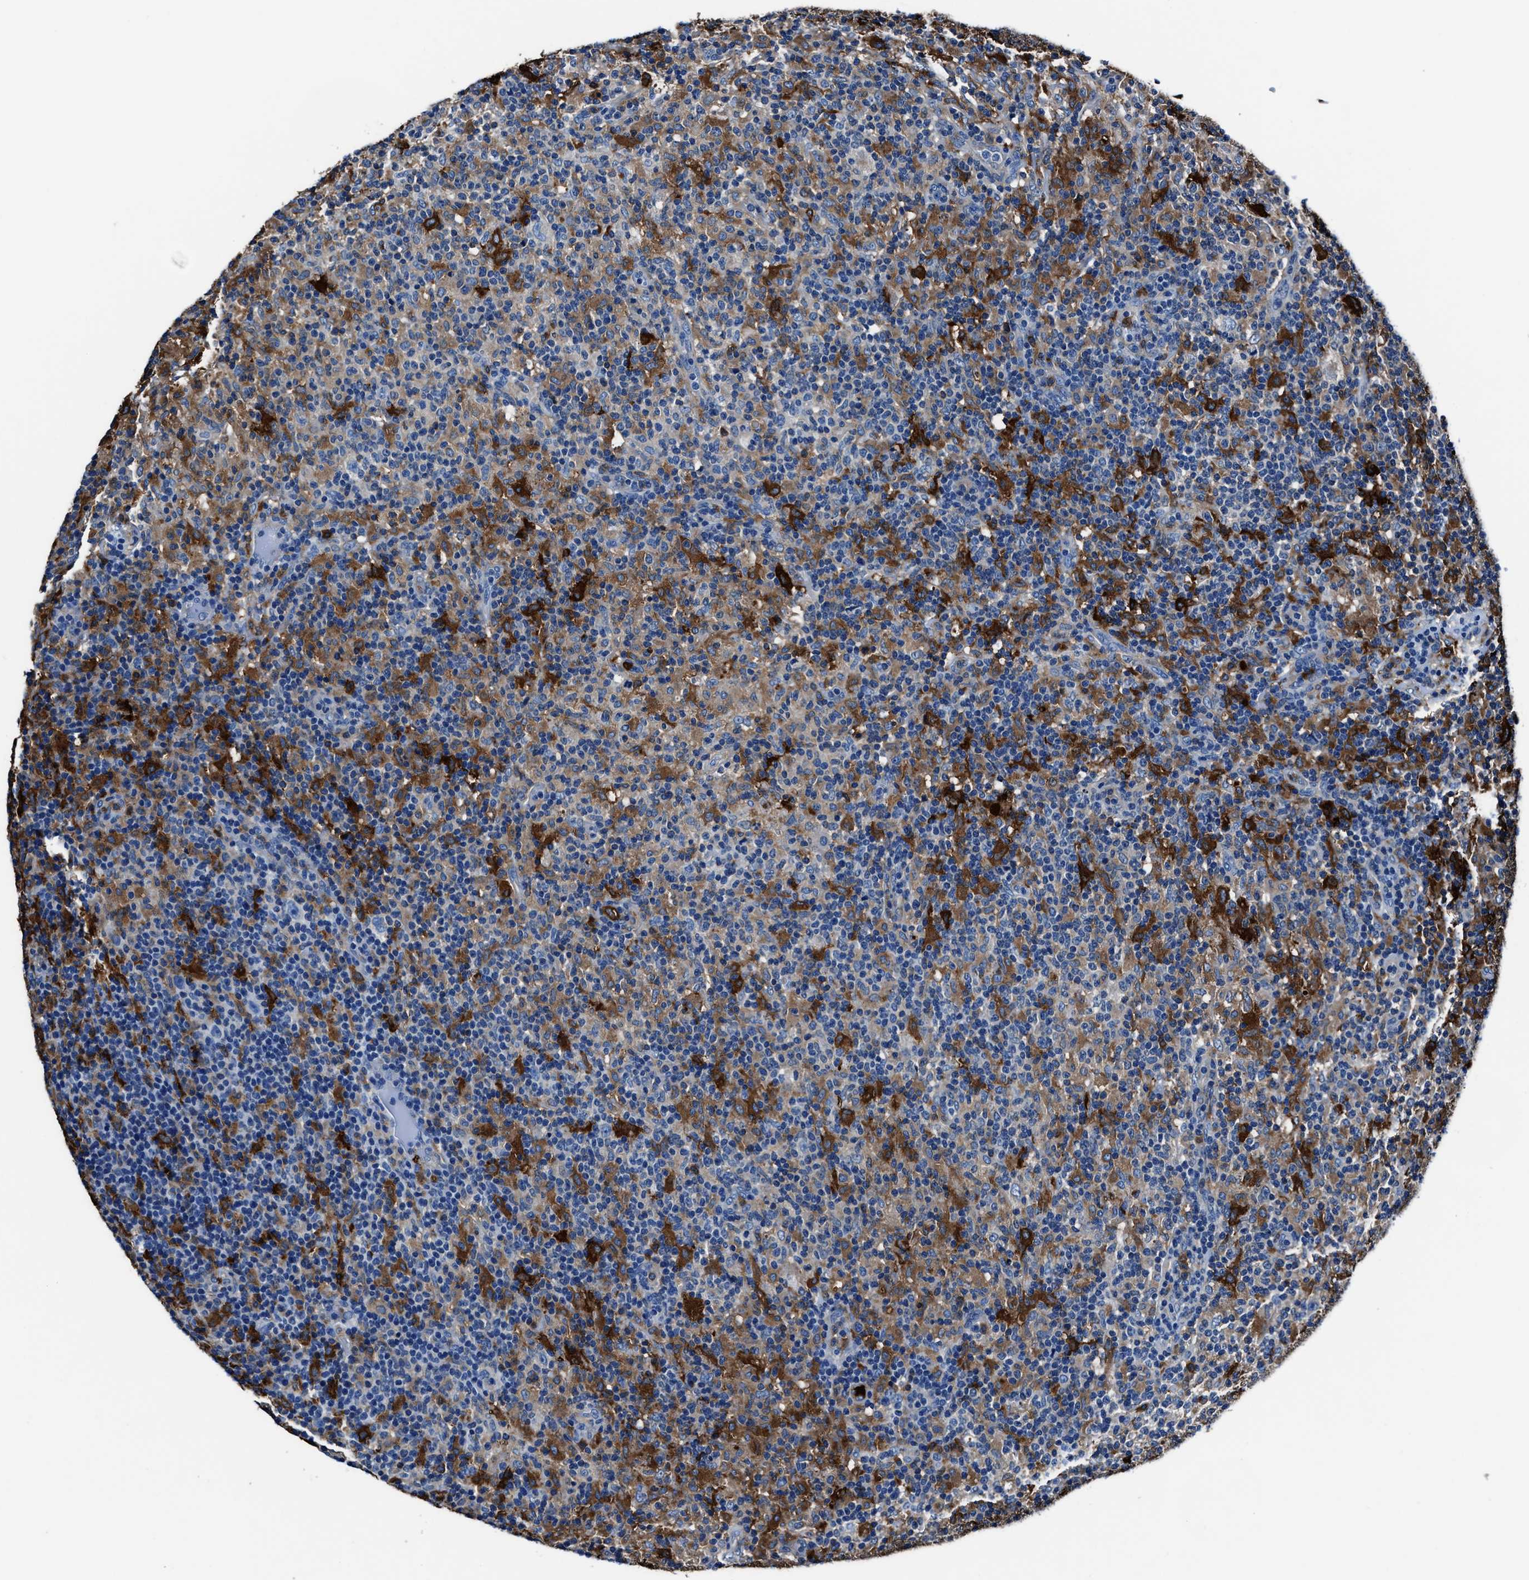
{"staining": {"intensity": "negative", "quantity": "none", "location": "none"}, "tissue": "lymphoma", "cell_type": "Tumor cells", "image_type": "cancer", "snomed": [{"axis": "morphology", "description": "Hodgkin's disease, NOS"}, {"axis": "topography", "description": "Lymph node"}], "caption": "Hodgkin's disease was stained to show a protein in brown. There is no significant positivity in tumor cells.", "gene": "FTL", "patient": {"sex": "male", "age": 70}}